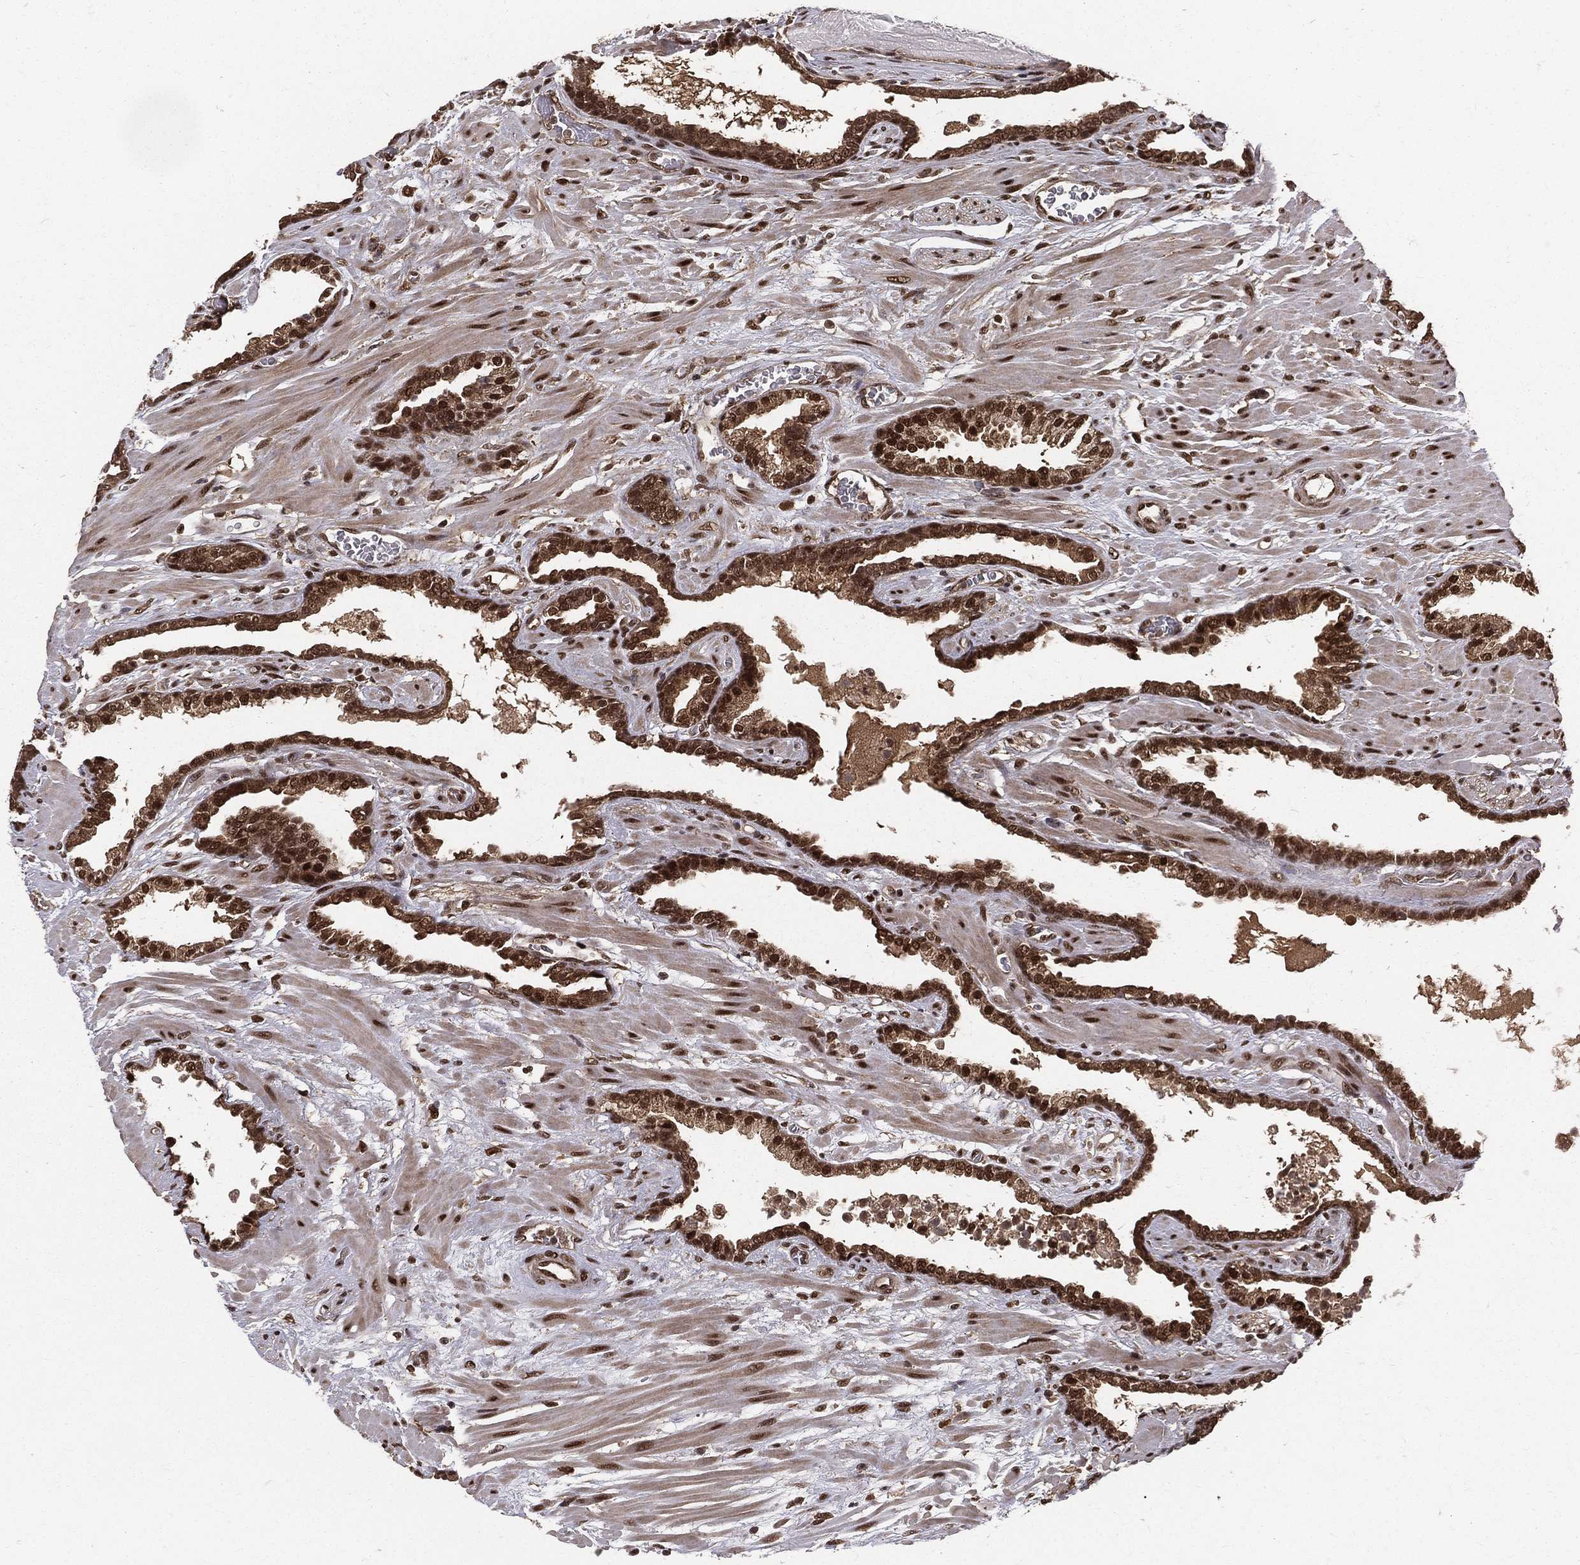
{"staining": {"intensity": "strong", "quantity": ">75%", "location": "cytoplasmic/membranous,nuclear"}, "tissue": "prostate cancer", "cell_type": "Tumor cells", "image_type": "cancer", "snomed": [{"axis": "morphology", "description": "Adenocarcinoma, Low grade"}, {"axis": "topography", "description": "Prostate"}], "caption": "Prostate cancer tissue demonstrates strong cytoplasmic/membranous and nuclear expression in approximately >75% of tumor cells, visualized by immunohistochemistry. Nuclei are stained in blue.", "gene": "COPS4", "patient": {"sex": "male", "age": 69}}